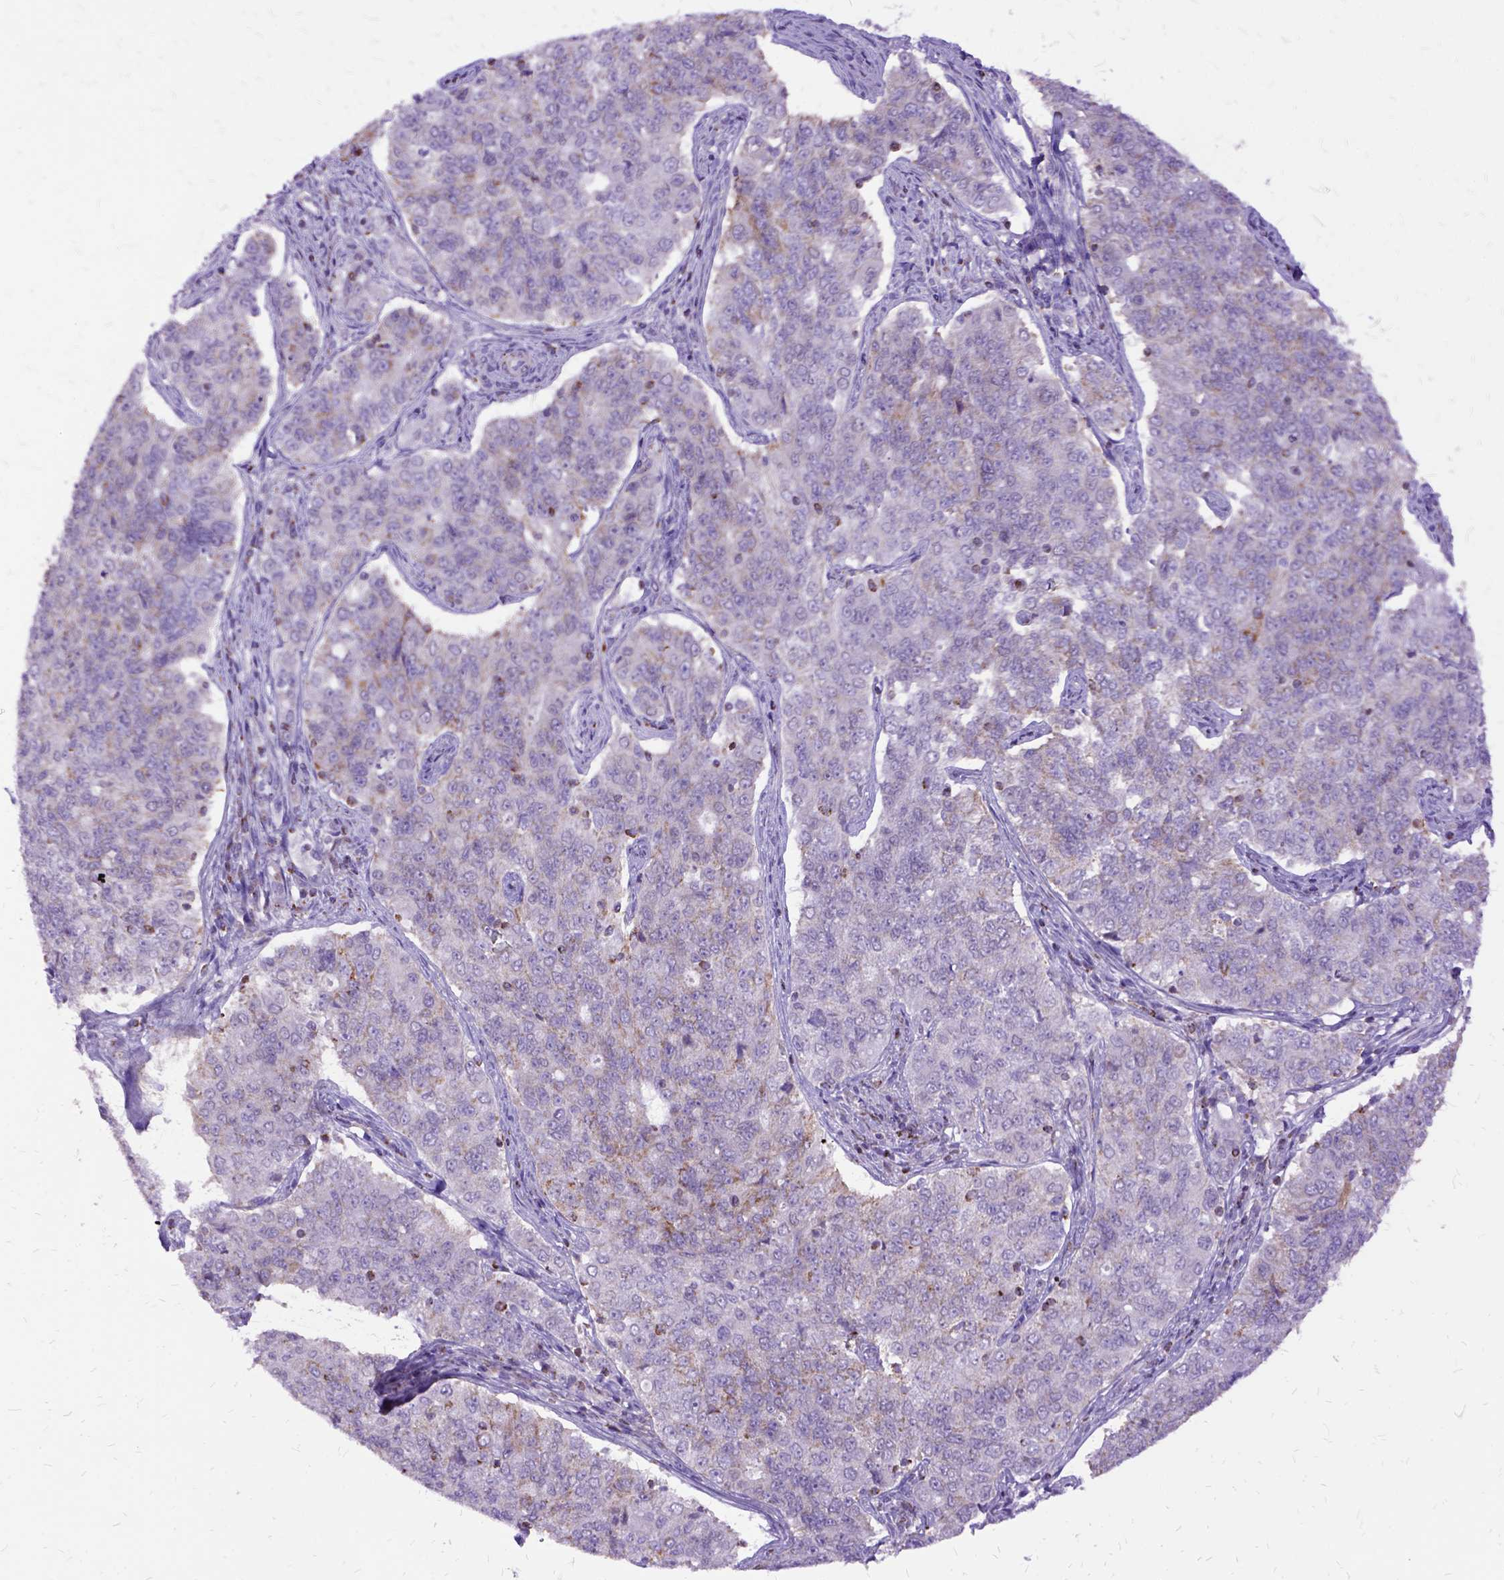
{"staining": {"intensity": "weak", "quantity": "<25%", "location": "cytoplasmic/membranous"}, "tissue": "endometrial cancer", "cell_type": "Tumor cells", "image_type": "cancer", "snomed": [{"axis": "morphology", "description": "Adenocarcinoma, NOS"}, {"axis": "topography", "description": "Endometrium"}], "caption": "This photomicrograph is of endometrial cancer stained with IHC to label a protein in brown with the nuclei are counter-stained blue. There is no expression in tumor cells.", "gene": "OXCT1", "patient": {"sex": "female", "age": 43}}